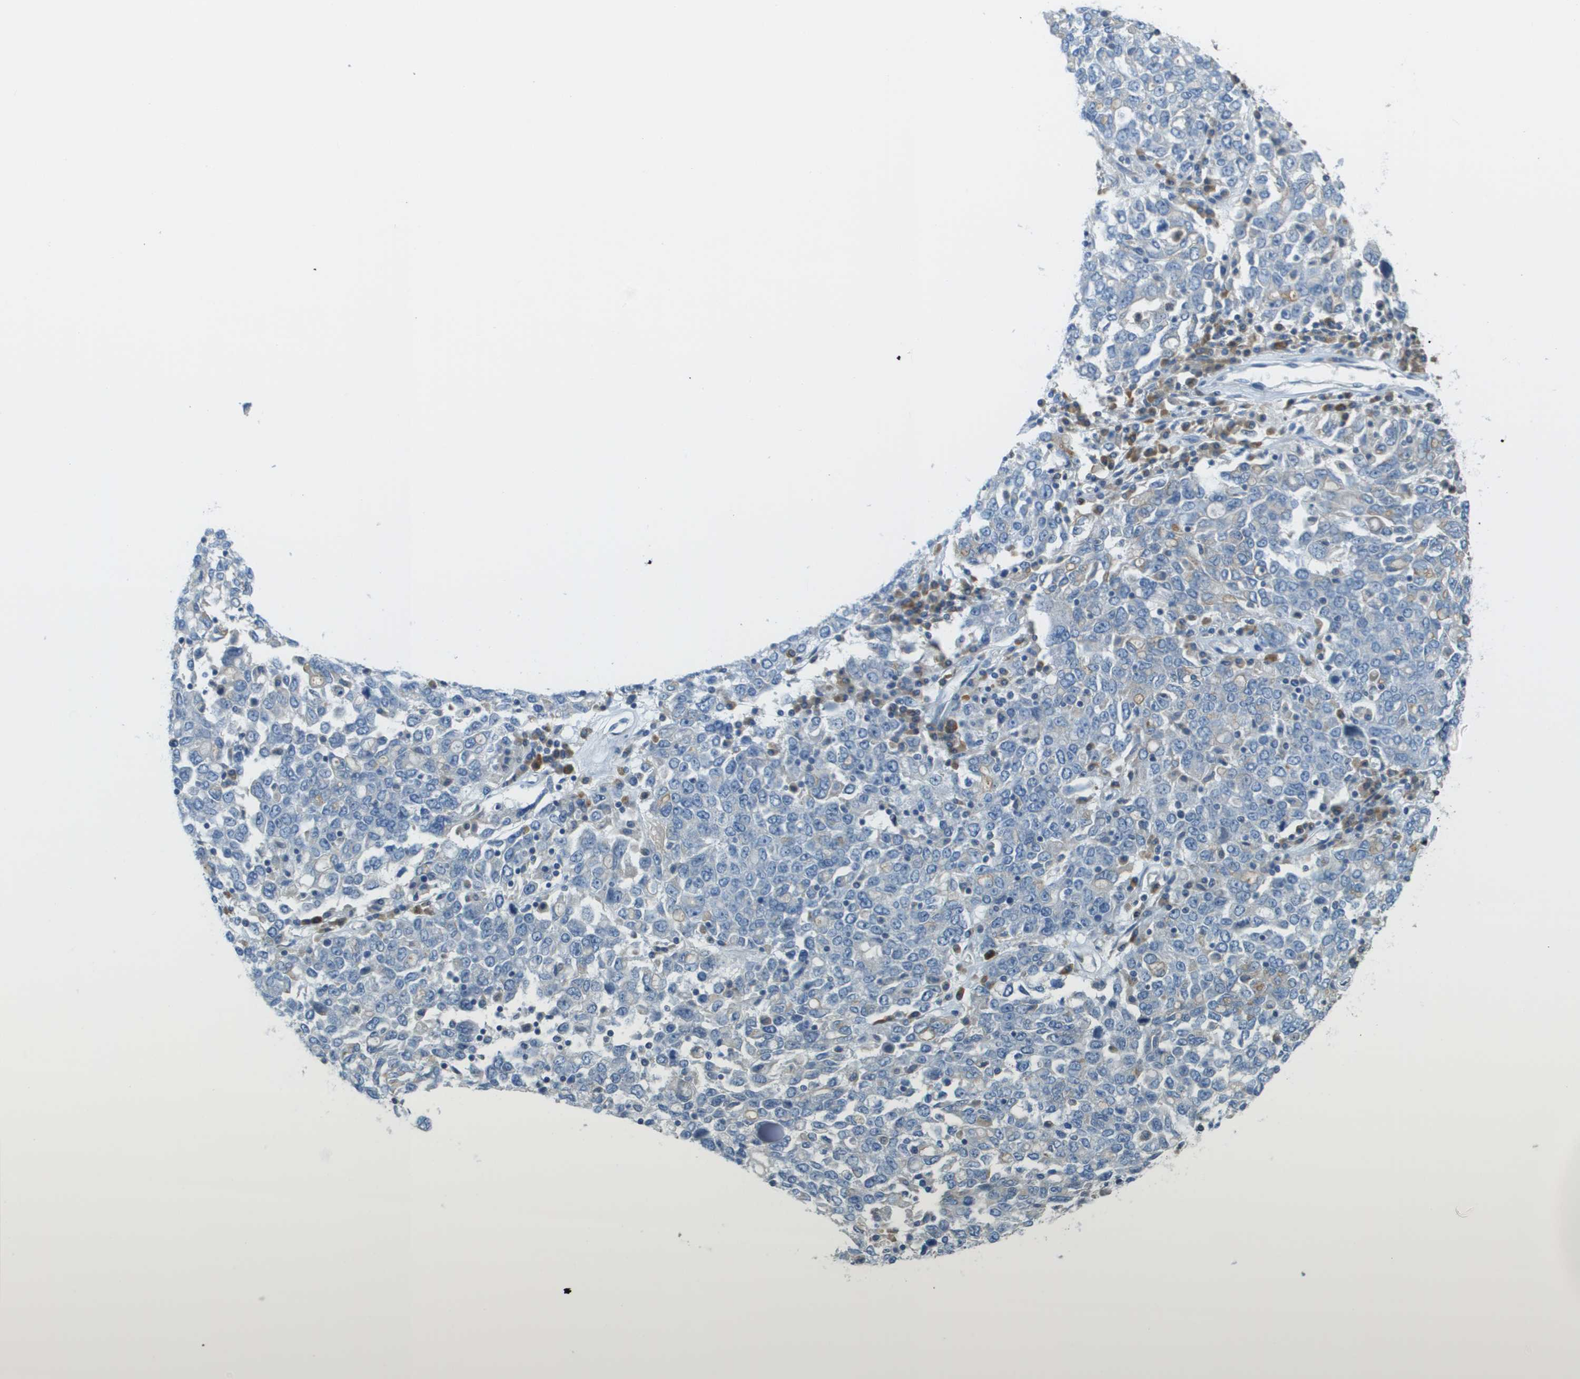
{"staining": {"intensity": "negative", "quantity": "none", "location": "none"}, "tissue": "ovarian cancer", "cell_type": "Tumor cells", "image_type": "cancer", "snomed": [{"axis": "morphology", "description": "Carcinoma, endometroid"}, {"axis": "topography", "description": "Ovary"}], "caption": "Immunohistochemical staining of human endometroid carcinoma (ovarian) displays no significant expression in tumor cells.", "gene": "DNAJB11", "patient": {"sex": "female", "age": 62}}